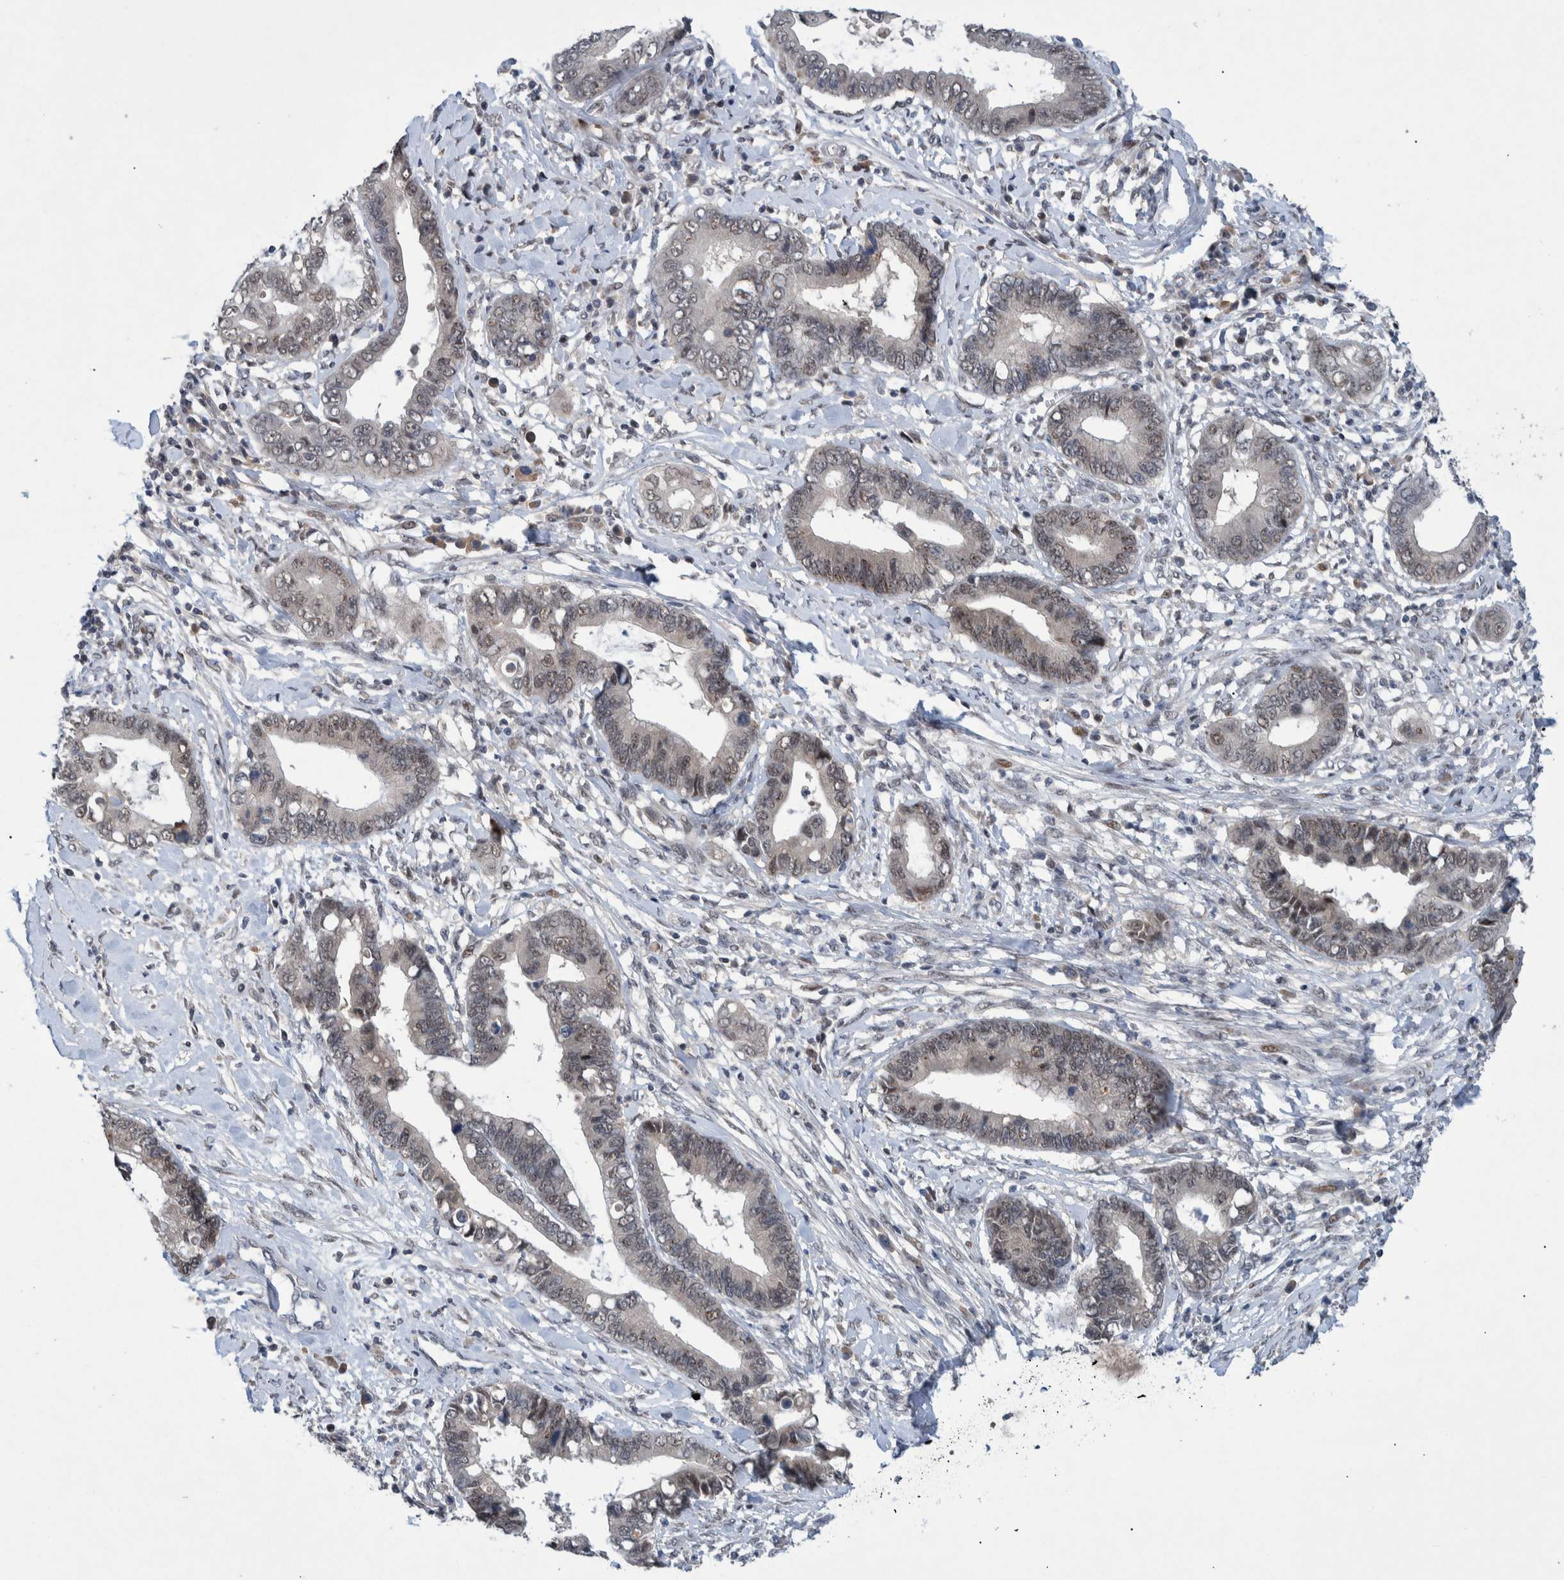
{"staining": {"intensity": "weak", "quantity": "<25%", "location": "nuclear"}, "tissue": "cervical cancer", "cell_type": "Tumor cells", "image_type": "cancer", "snomed": [{"axis": "morphology", "description": "Adenocarcinoma, NOS"}, {"axis": "topography", "description": "Cervix"}], "caption": "This micrograph is of adenocarcinoma (cervical) stained with immunohistochemistry (IHC) to label a protein in brown with the nuclei are counter-stained blue. There is no expression in tumor cells.", "gene": "ESRP1", "patient": {"sex": "female", "age": 44}}